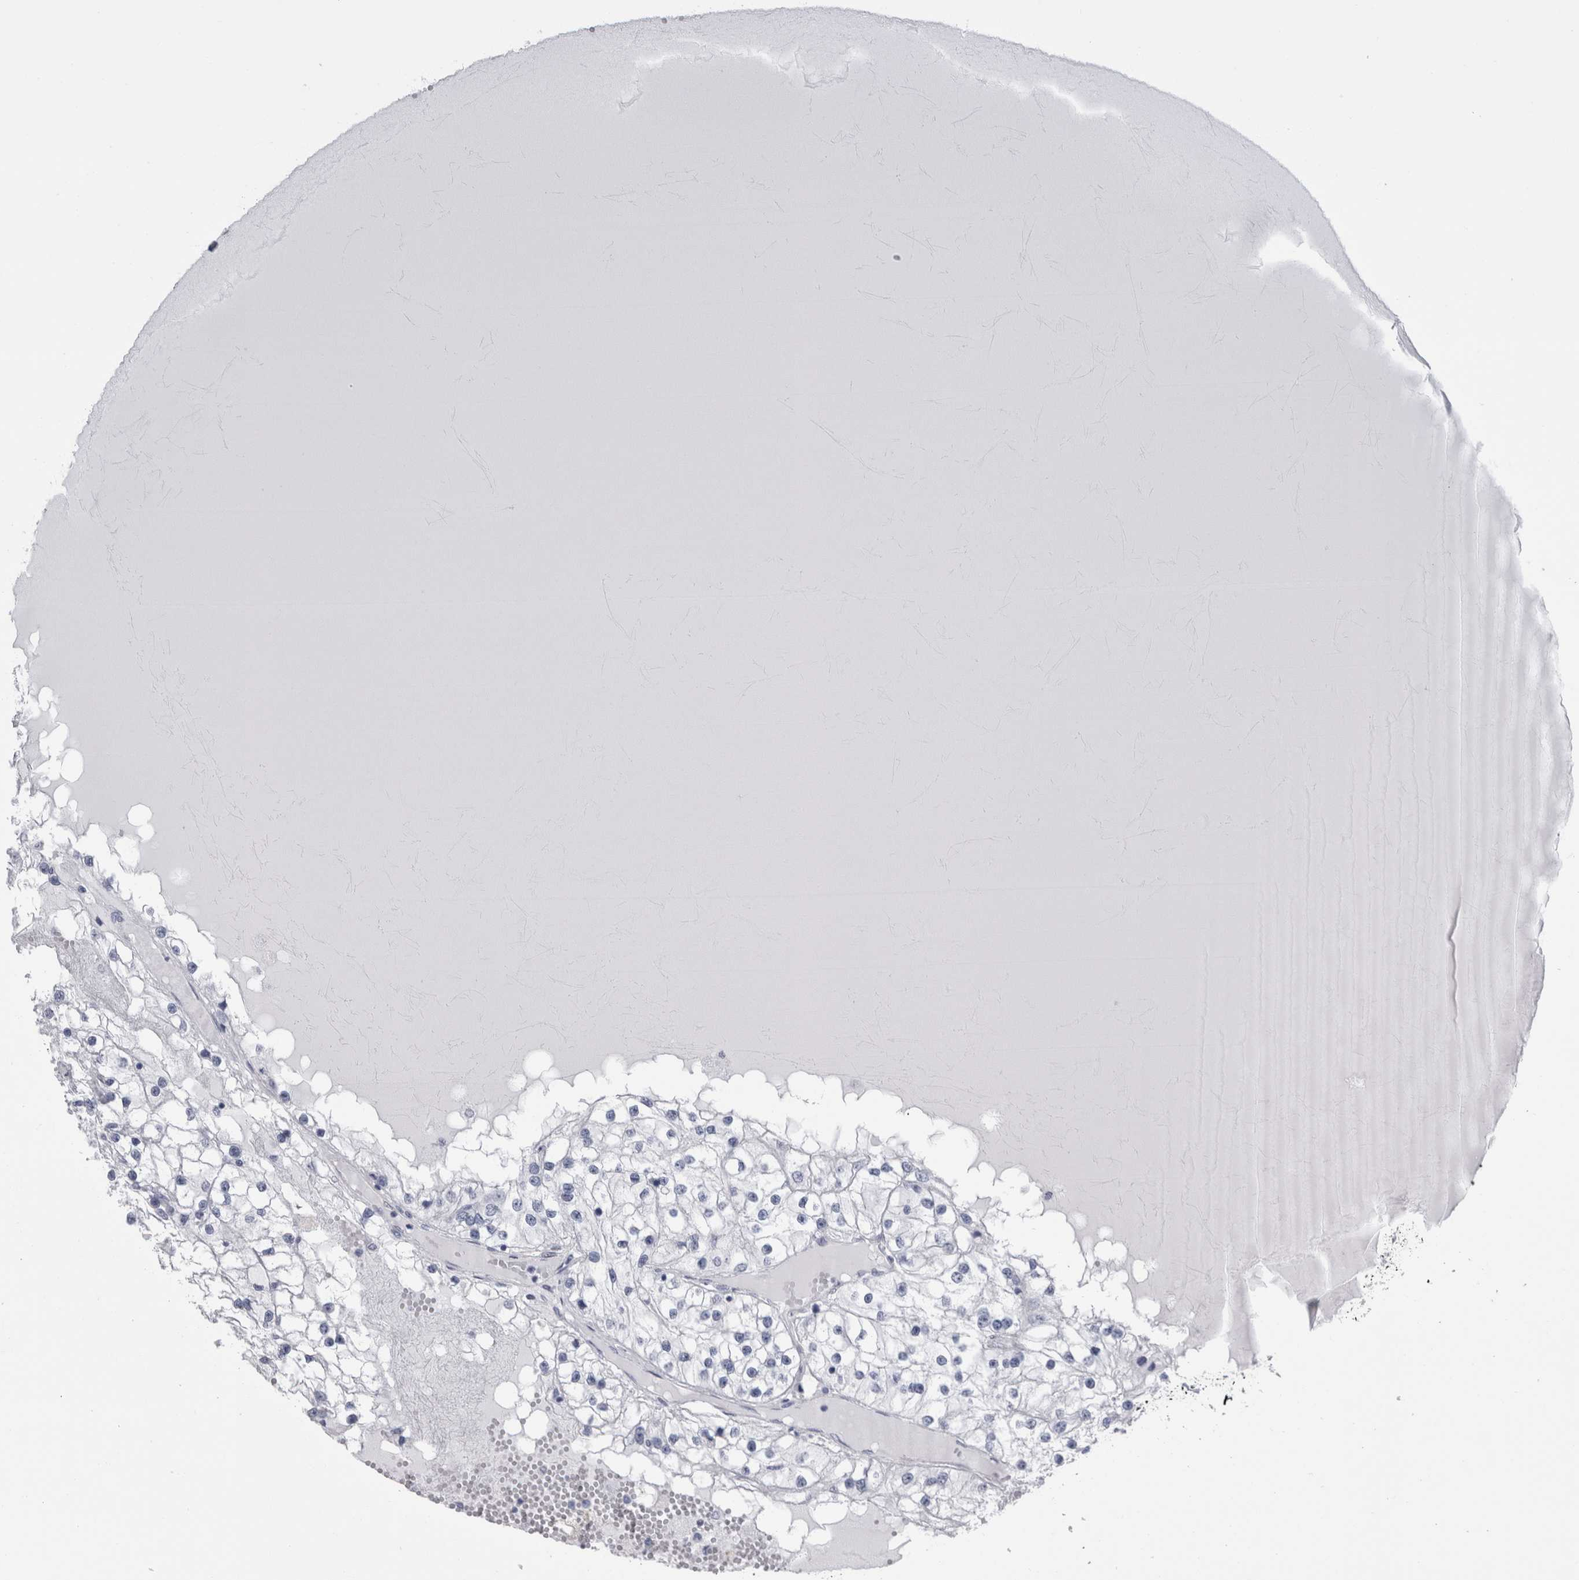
{"staining": {"intensity": "negative", "quantity": "none", "location": "none"}, "tissue": "renal cancer", "cell_type": "Tumor cells", "image_type": "cancer", "snomed": [{"axis": "morphology", "description": "Adenocarcinoma, NOS"}, {"axis": "topography", "description": "Kidney"}], "caption": "Adenocarcinoma (renal) was stained to show a protein in brown. There is no significant positivity in tumor cells.", "gene": "VWDE", "patient": {"sex": "male", "age": 68}}